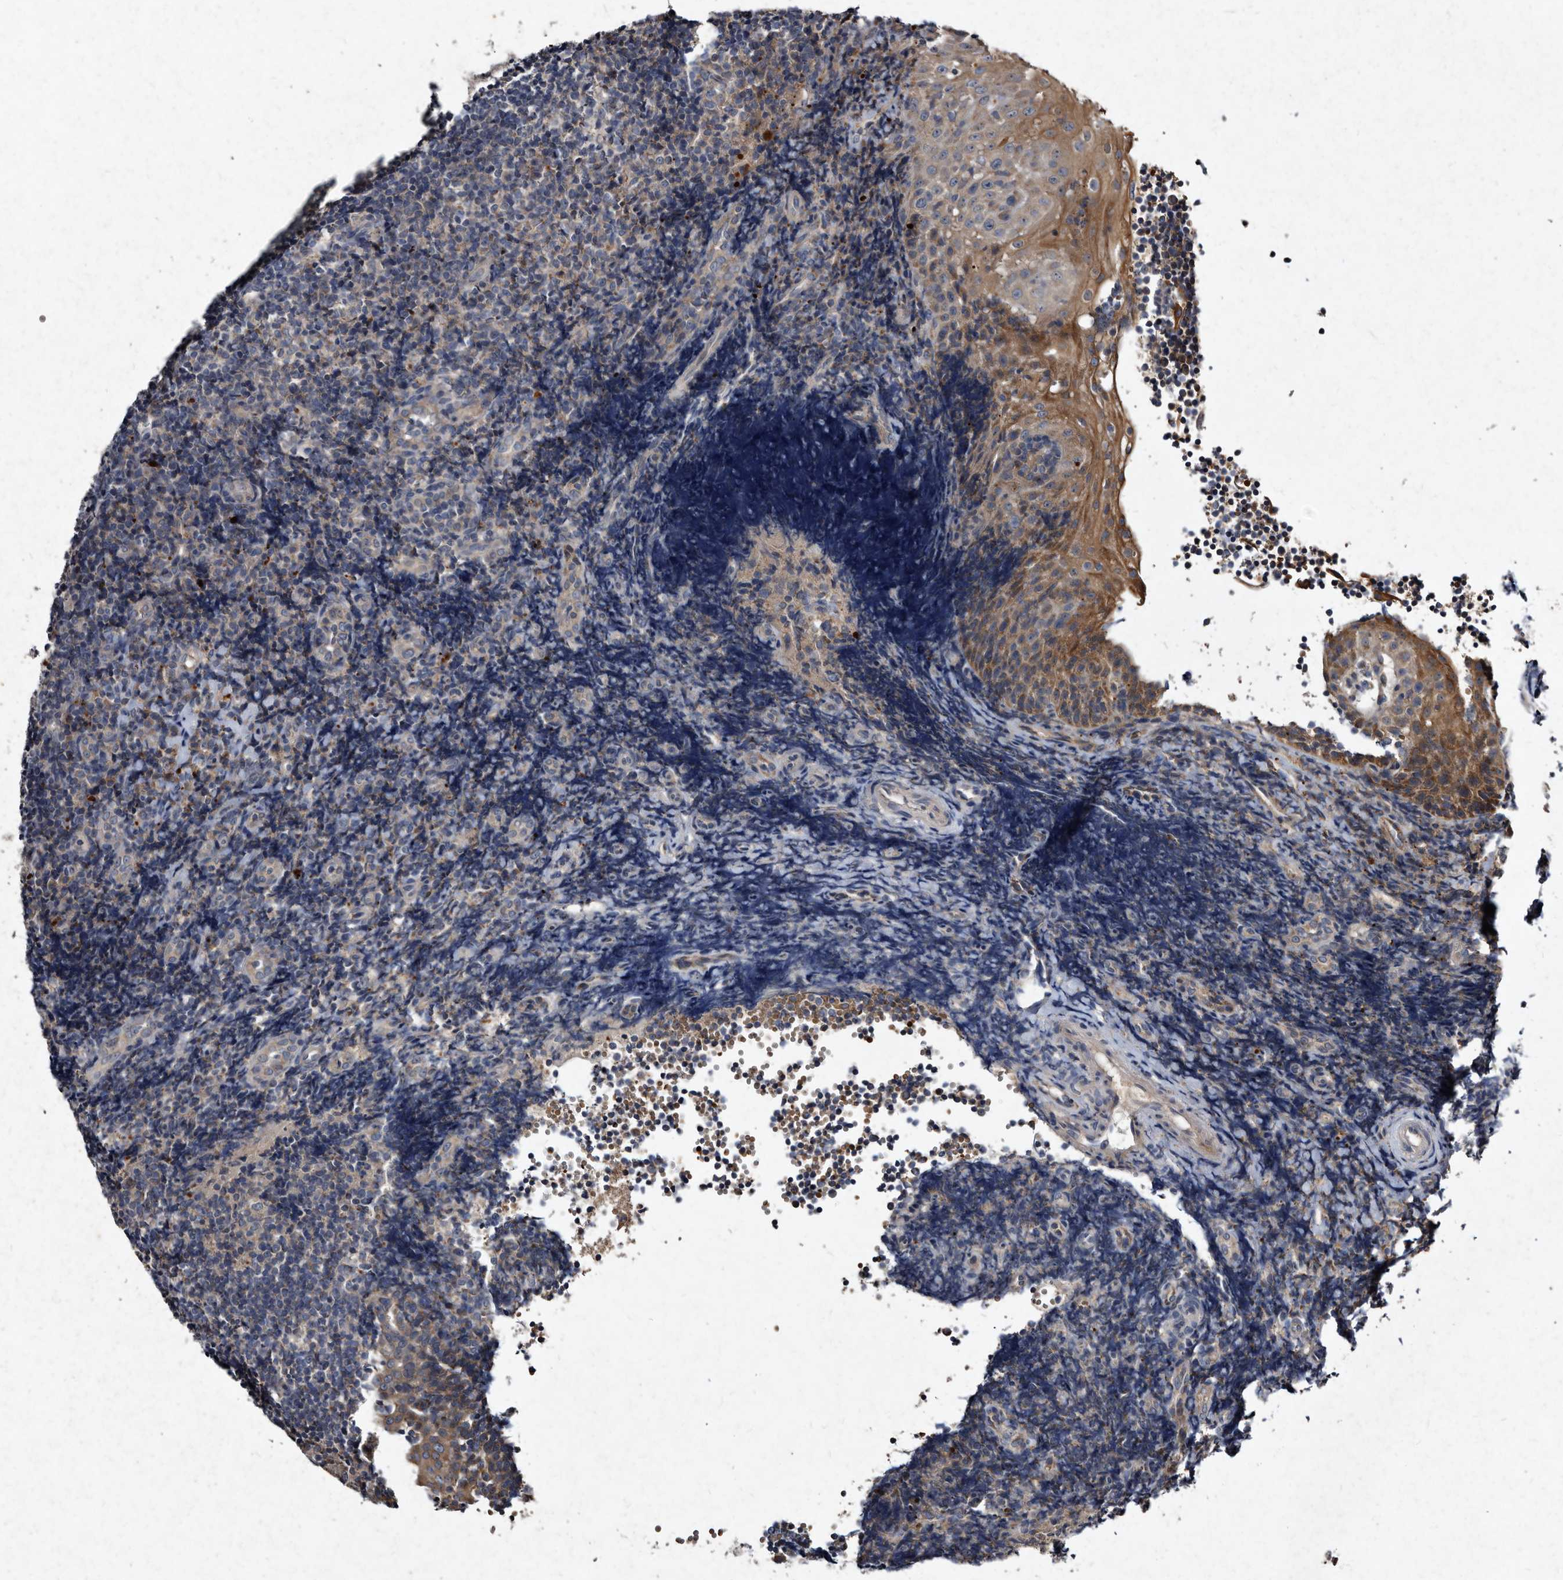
{"staining": {"intensity": "weak", "quantity": "<25%", "location": "cytoplasmic/membranous"}, "tissue": "tonsil", "cell_type": "Germinal center cells", "image_type": "normal", "snomed": [{"axis": "morphology", "description": "Normal tissue, NOS"}, {"axis": "topography", "description": "Tonsil"}], "caption": "This is an immunohistochemistry (IHC) micrograph of normal human tonsil. There is no staining in germinal center cells.", "gene": "YPEL1", "patient": {"sex": "female", "age": 40}}